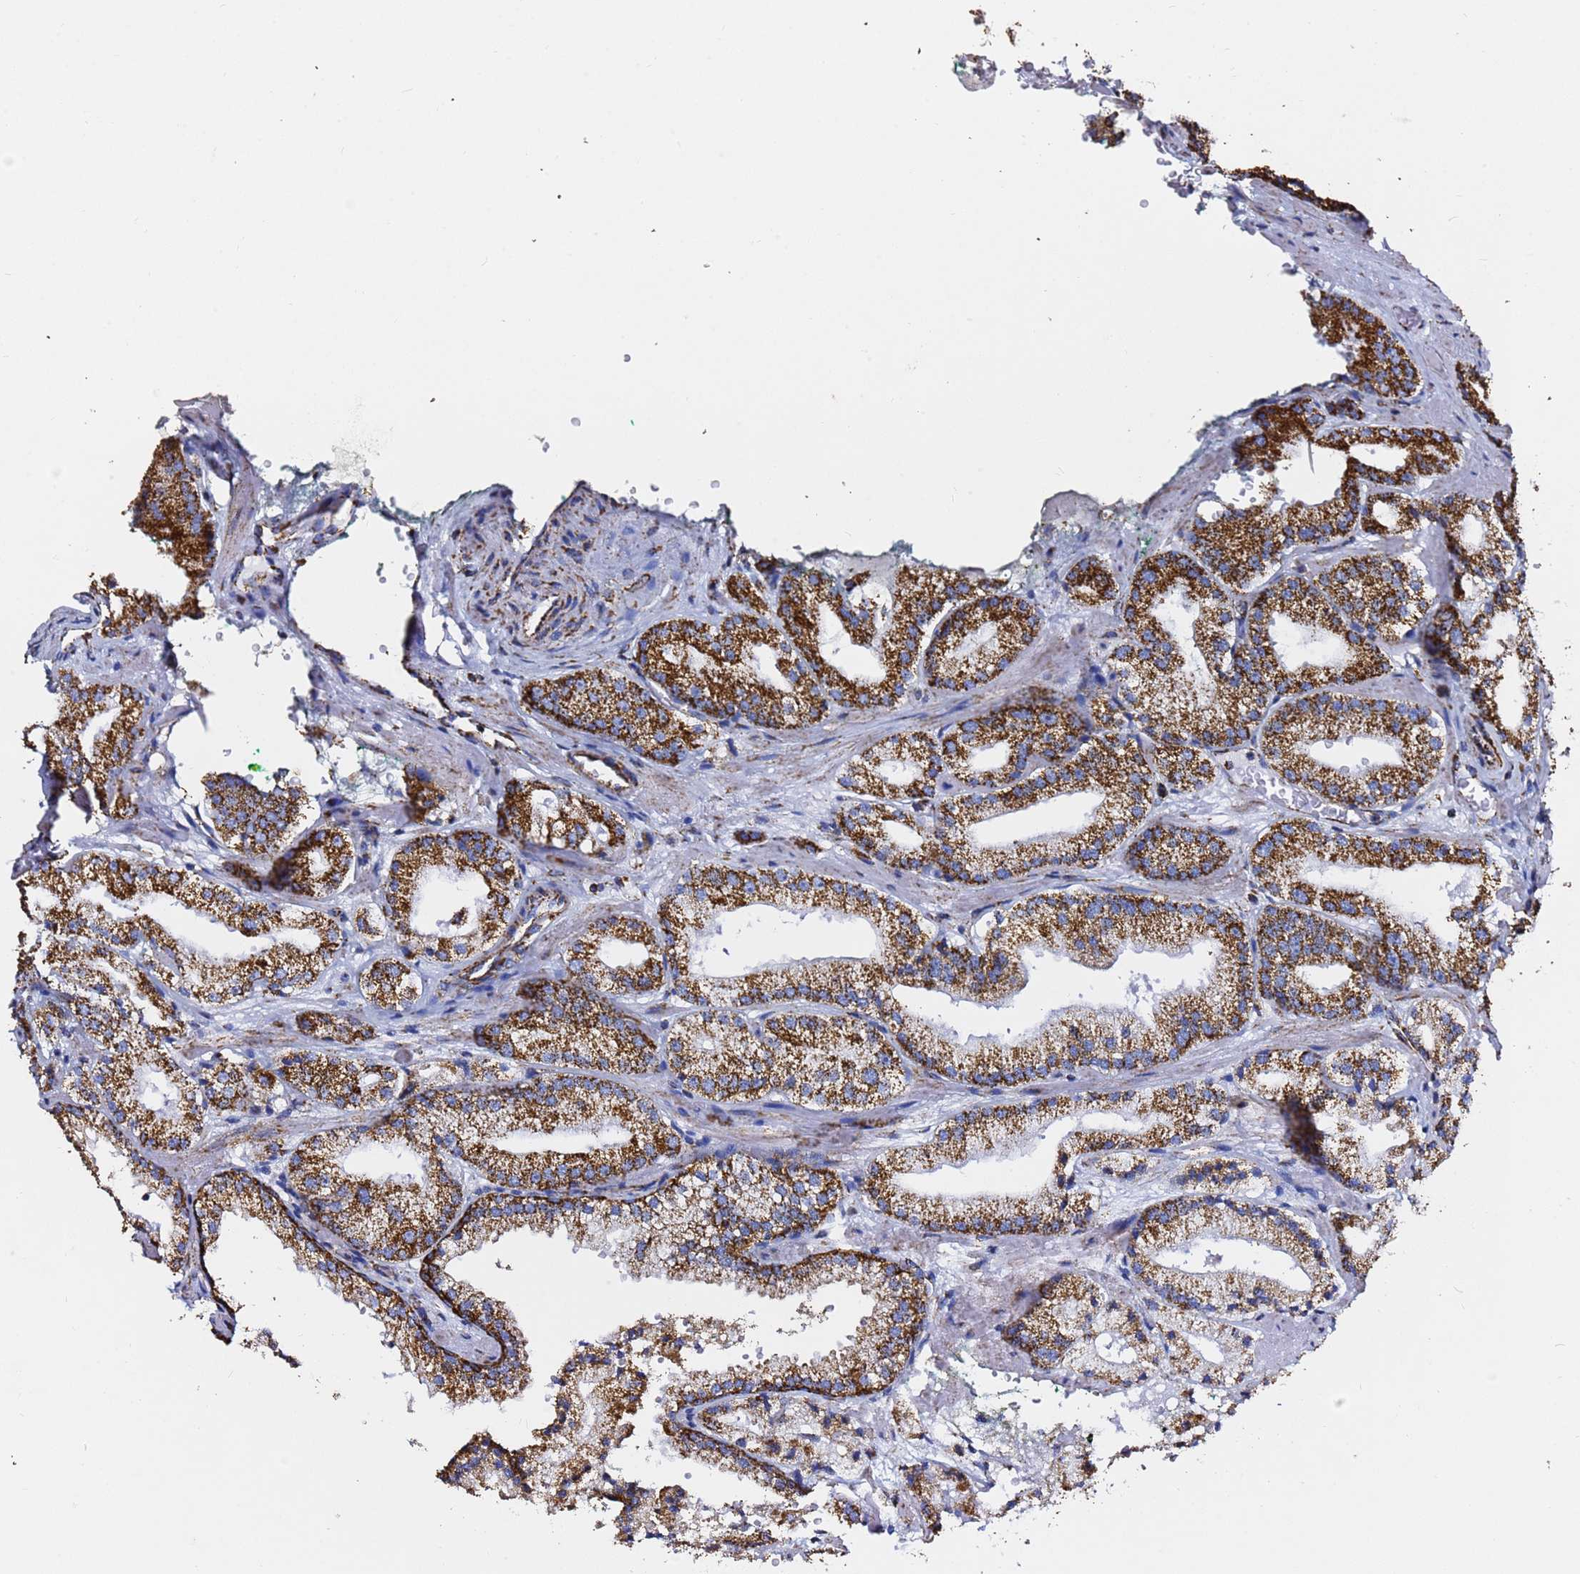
{"staining": {"intensity": "strong", "quantity": ">75%", "location": "cytoplasmic/membranous"}, "tissue": "prostate cancer", "cell_type": "Tumor cells", "image_type": "cancer", "snomed": [{"axis": "morphology", "description": "Adenocarcinoma, Low grade"}, {"axis": "topography", "description": "Prostate"}], "caption": "Tumor cells exhibit high levels of strong cytoplasmic/membranous expression in about >75% of cells in prostate cancer (low-grade adenocarcinoma).", "gene": "PHB2", "patient": {"sex": "male", "age": 60}}